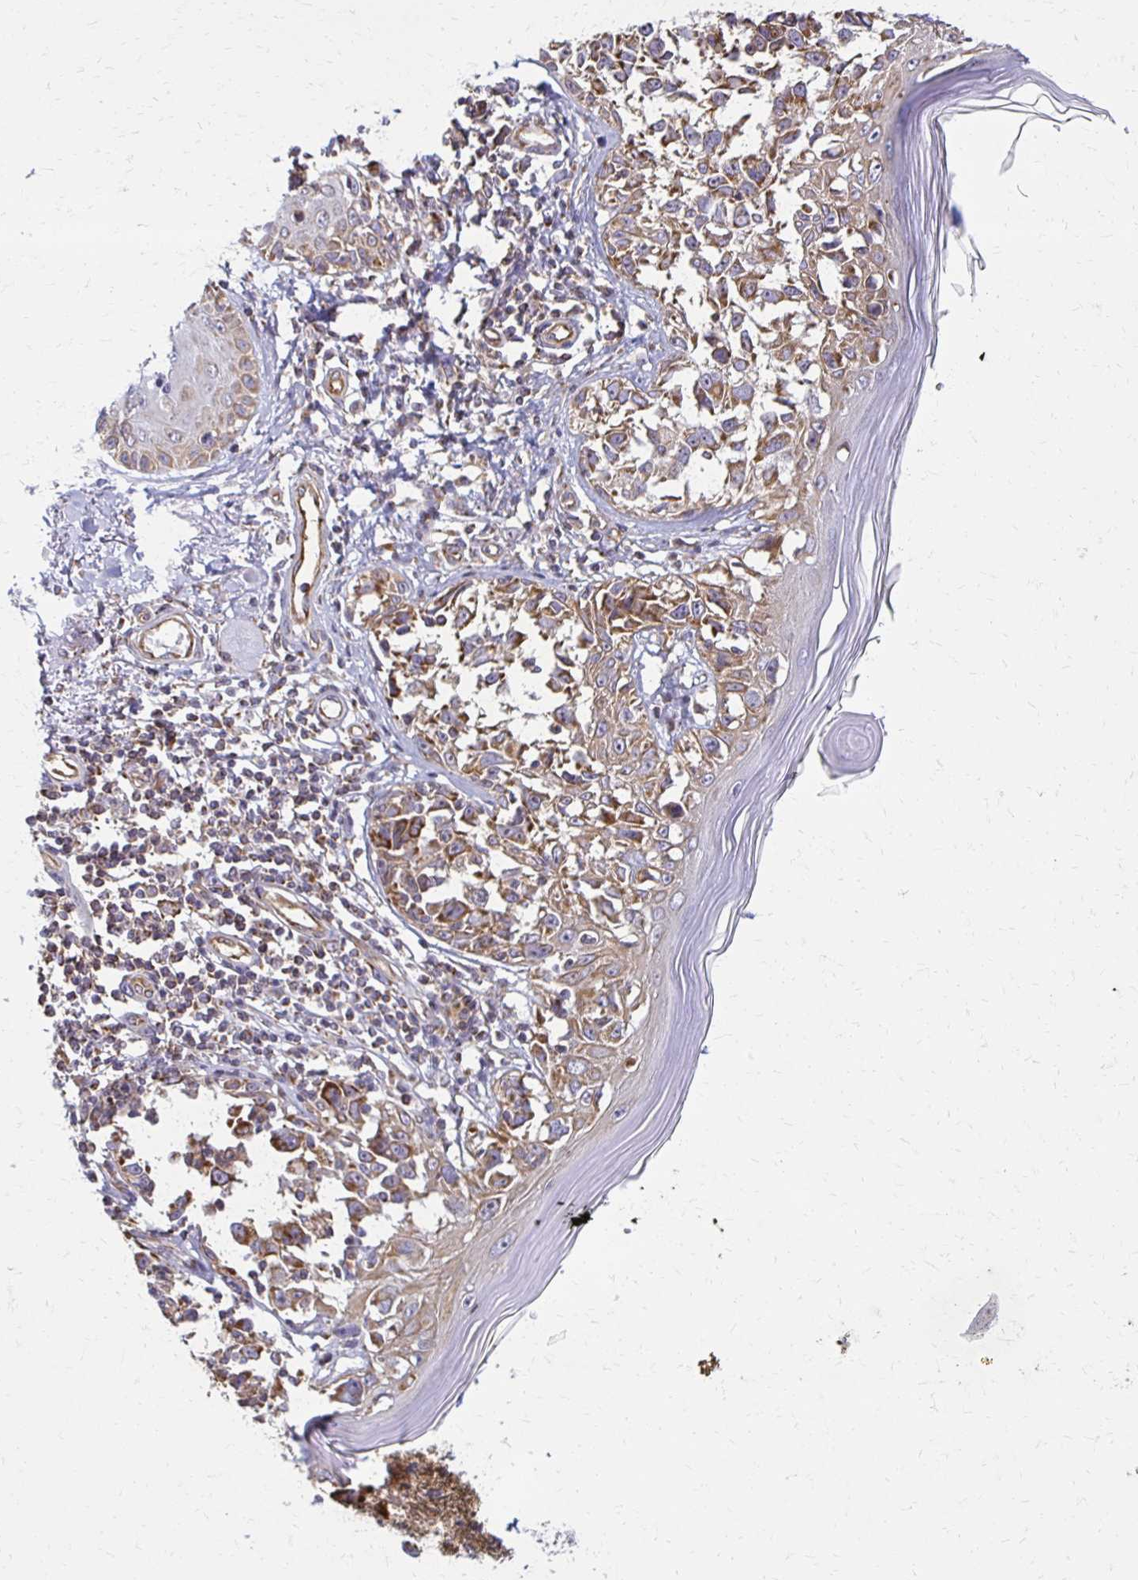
{"staining": {"intensity": "moderate", "quantity": ">75%", "location": "cytoplasmic/membranous"}, "tissue": "melanoma", "cell_type": "Tumor cells", "image_type": "cancer", "snomed": [{"axis": "morphology", "description": "Malignant melanoma, NOS"}, {"axis": "topography", "description": "Skin"}], "caption": "Human melanoma stained with a protein marker exhibits moderate staining in tumor cells.", "gene": "EIF4EBP2", "patient": {"sex": "male", "age": 73}}